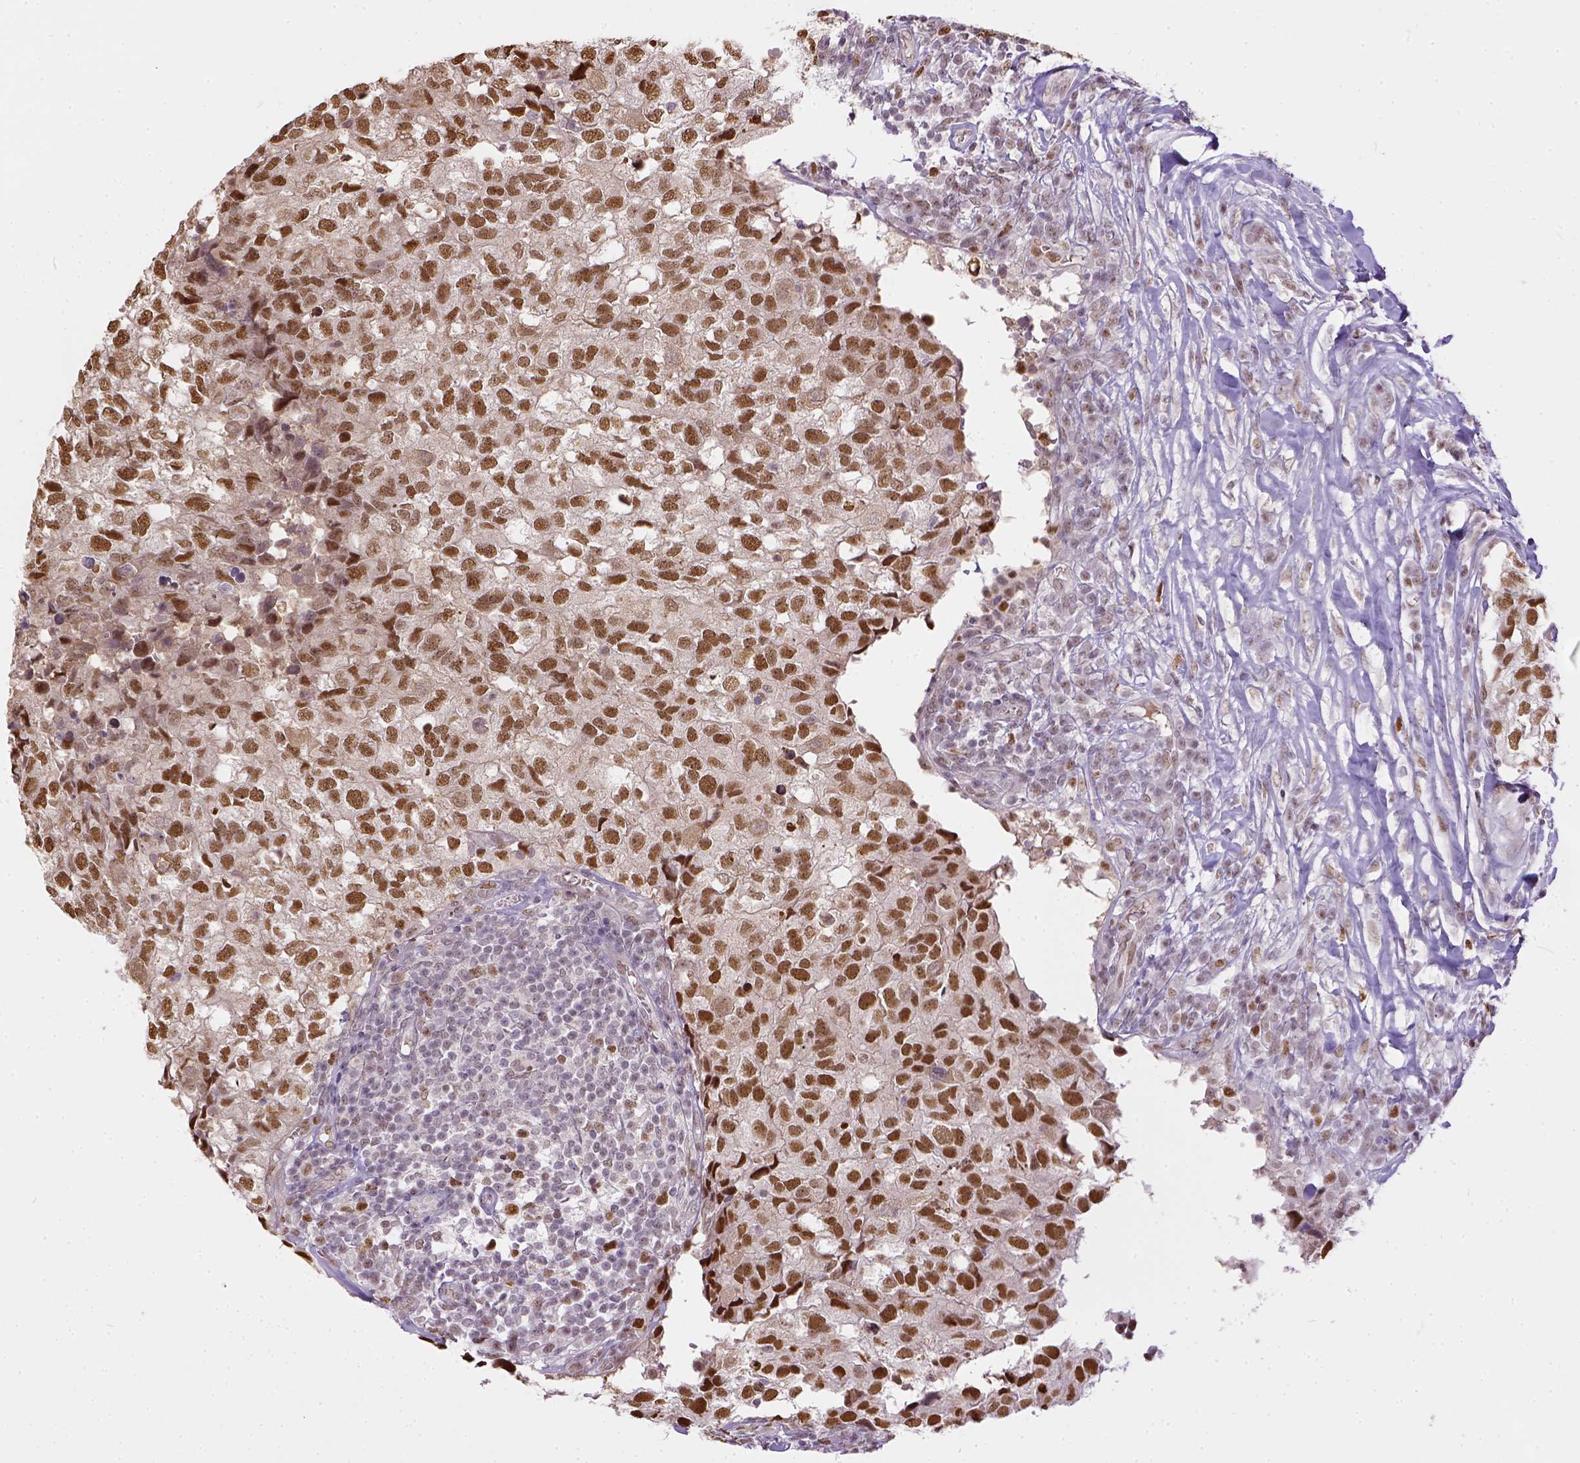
{"staining": {"intensity": "moderate", "quantity": ">75%", "location": "nuclear"}, "tissue": "breast cancer", "cell_type": "Tumor cells", "image_type": "cancer", "snomed": [{"axis": "morphology", "description": "Duct carcinoma"}, {"axis": "topography", "description": "Breast"}], "caption": "Tumor cells display medium levels of moderate nuclear staining in approximately >75% of cells in breast cancer.", "gene": "ERCC1", "patient": {"sex": "female", "age": 30}}